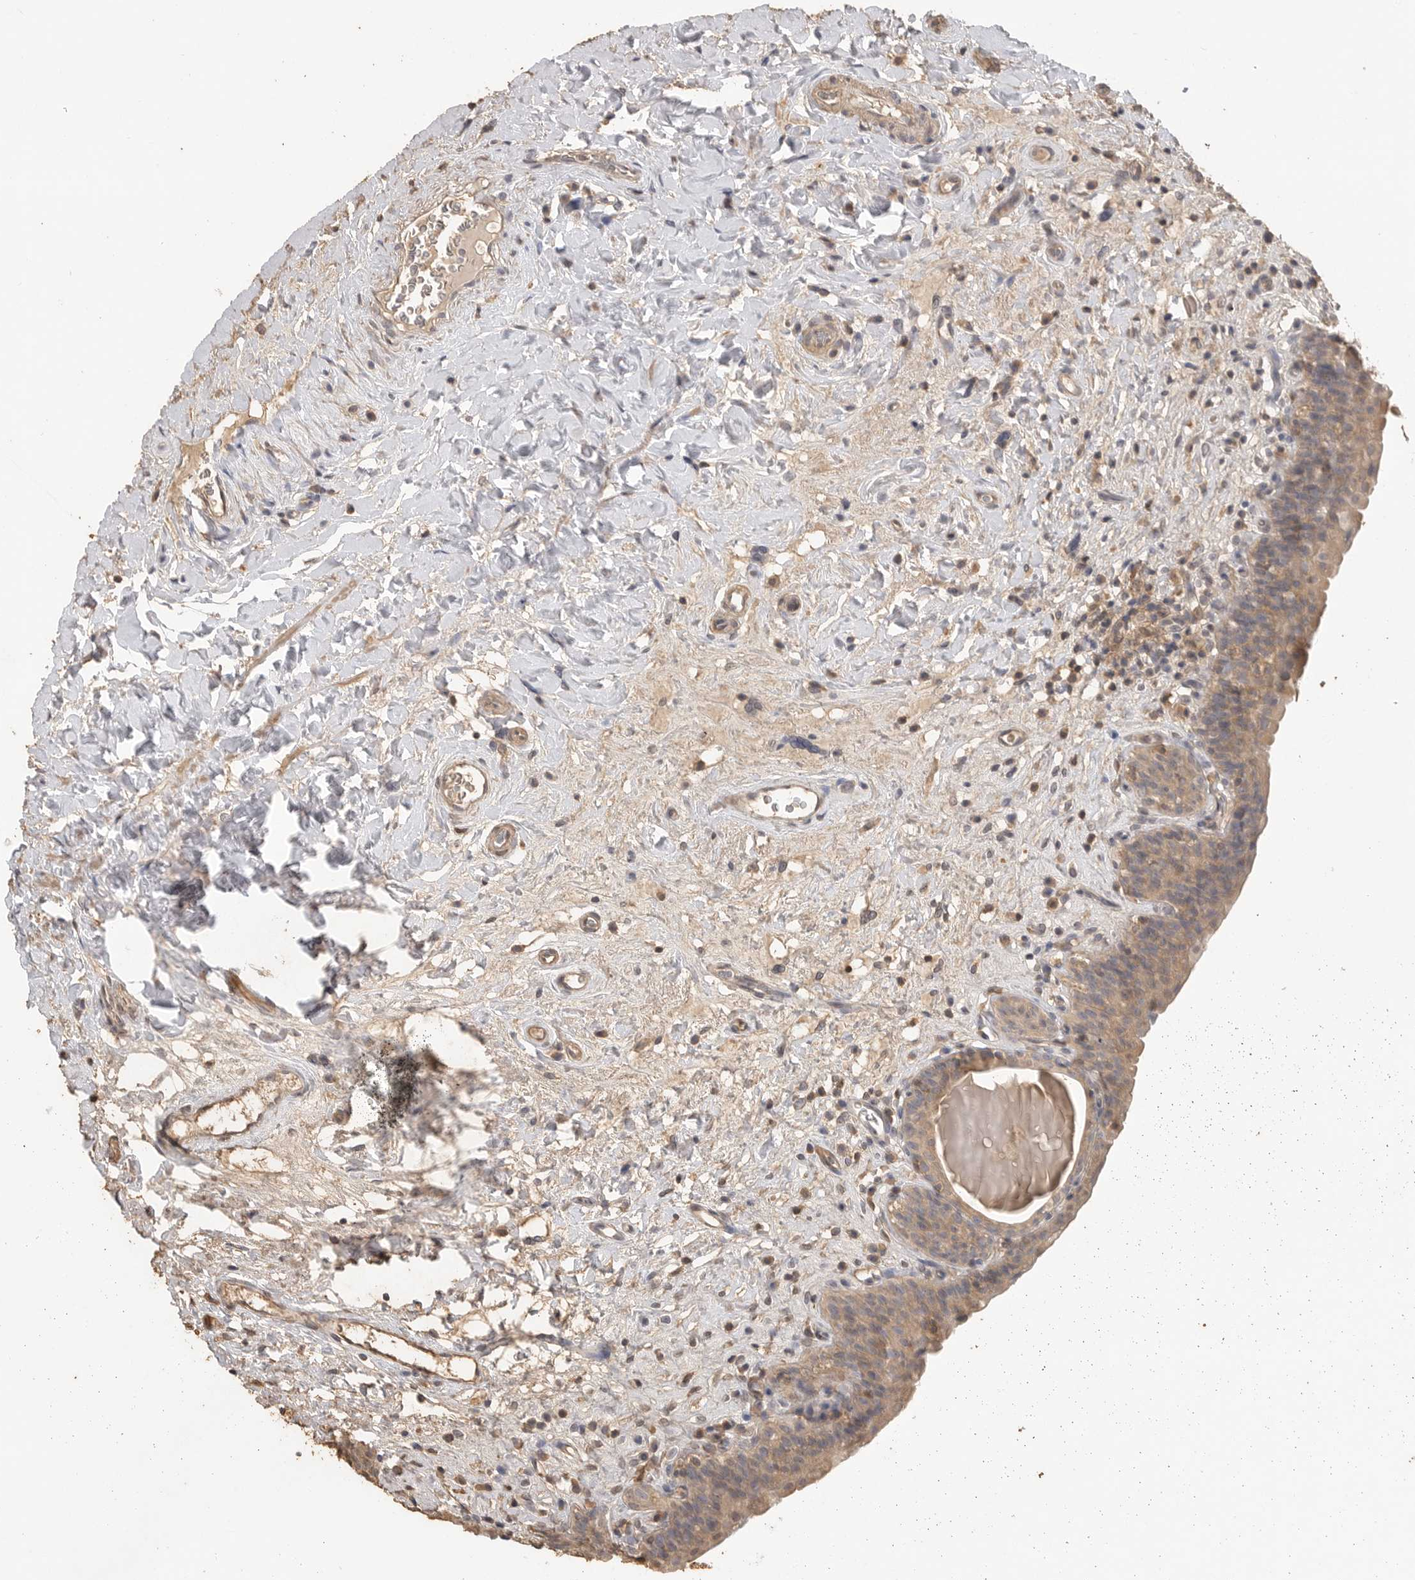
{"staining": {"intensity": "moderate", "quantity": "25%-75%", "location": "cytoplasmic/membranous,nuclear"}, "tissue": "urinary bladder", "cell_type": "Urothelial cells", "image_type": "normal", "snomed": [{"axis": "morphology", "description": "Normal tissue, NOS"}, {"axis": "topography", "description": "Urinary bladder"}], "caption": "Urothelial cells reveal medium levels of moderate cytoplasmic/membranous,nuclear positivity in approximately 25%-75% of cells in normal urinary bladder.", "gene": "MAP2K1", "patient": {"sex": "male", "age": 83}}